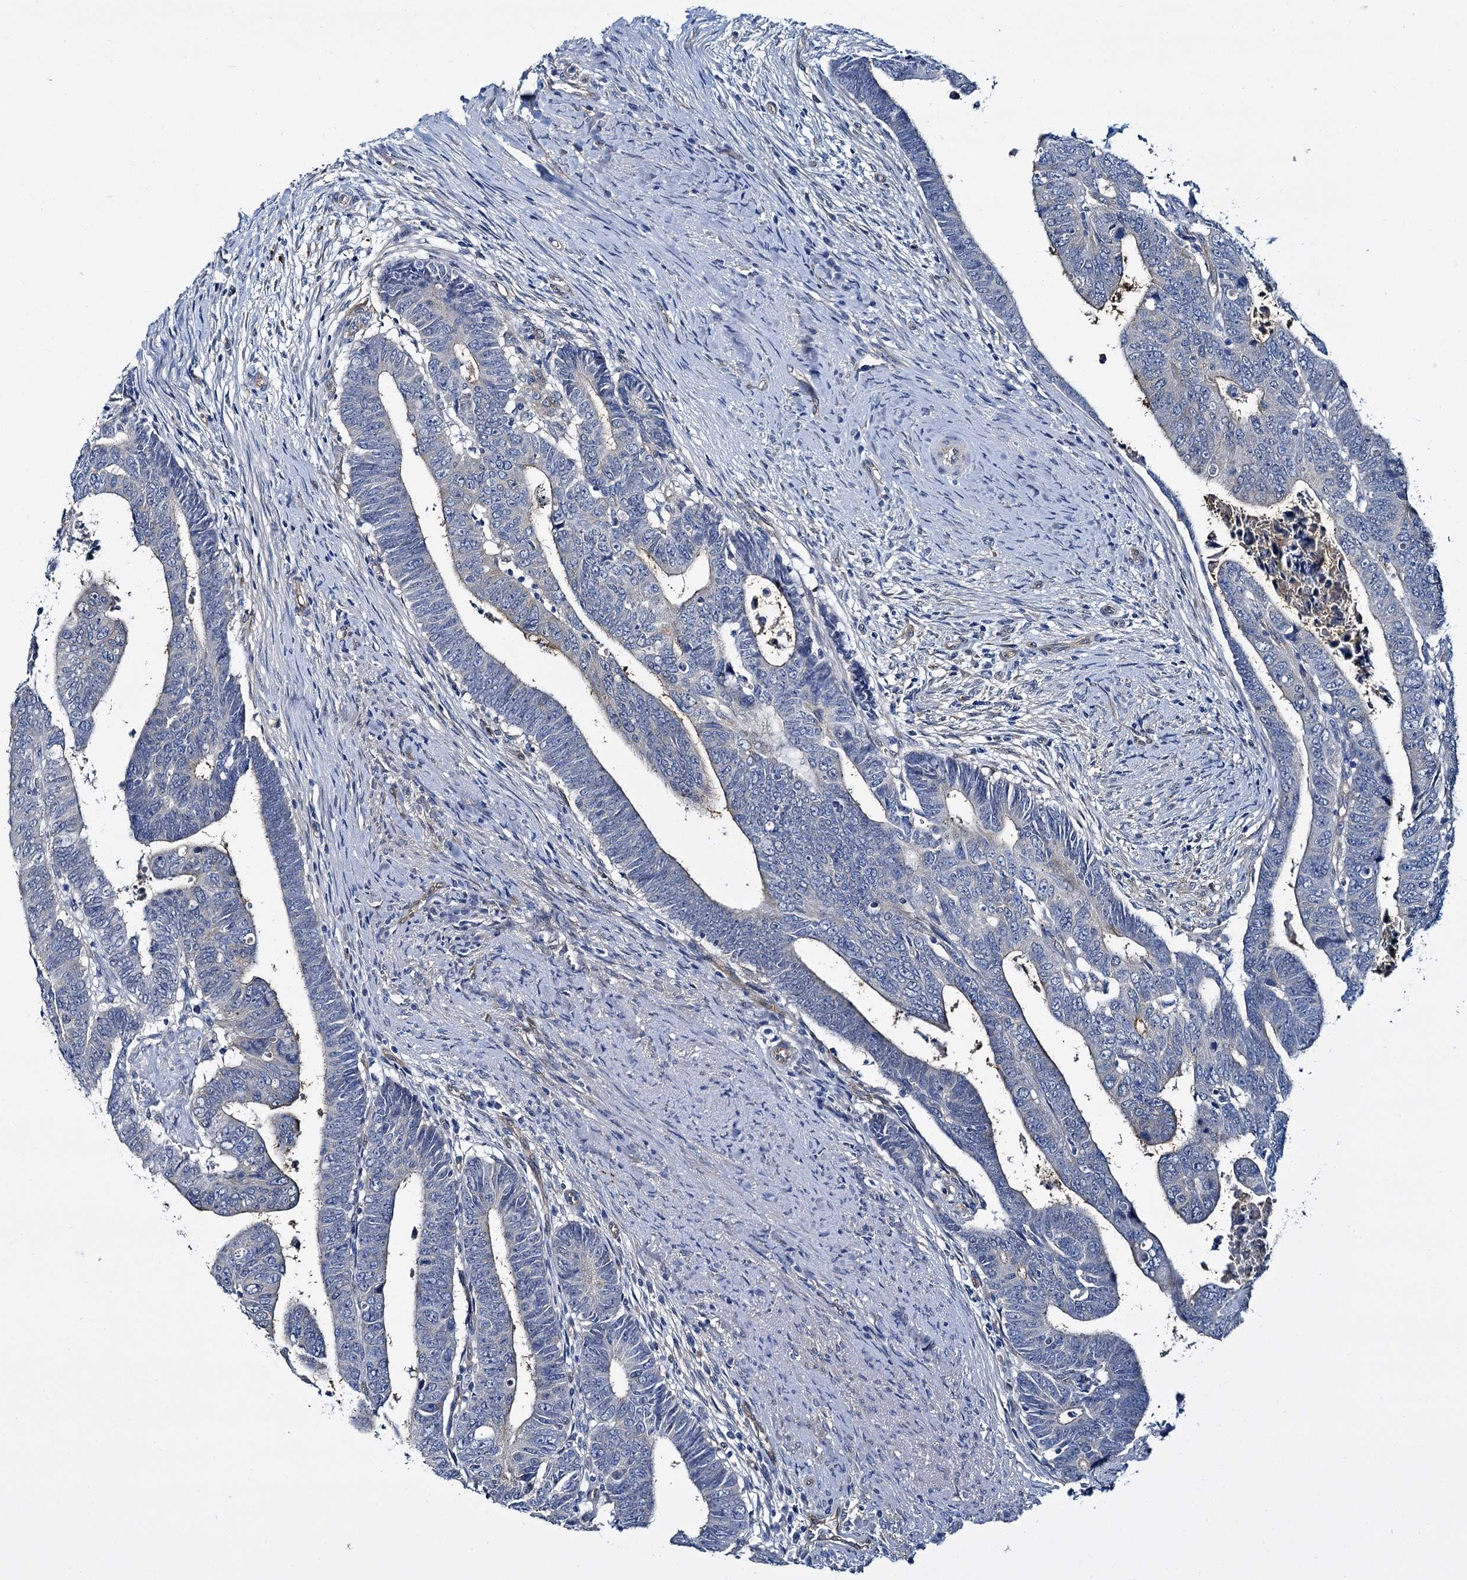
{"staining": {"intensity": "negative", "quantity": "none", "location": "none"}, "tissue": "colorectal cancer", "cell_type": "Tumor cells", "image_type": "cancer", "snomed": [{"axis": "morphology", "description": "Normal tissue, NOS"}, {"axis": "morphology", "description": "Adenocarcinoma, NOS"}, {"axis": "topography", "description": "Rectum"}], "caption": "An immunohistochemistry (IHC) histopathology image of colorectal adenocarcinoma is shown. There is no staining in tumor cells of colorectal adenocarcinoma.", "gene": "STXBP1", "patient": {"sex": "female", "age": 65}}